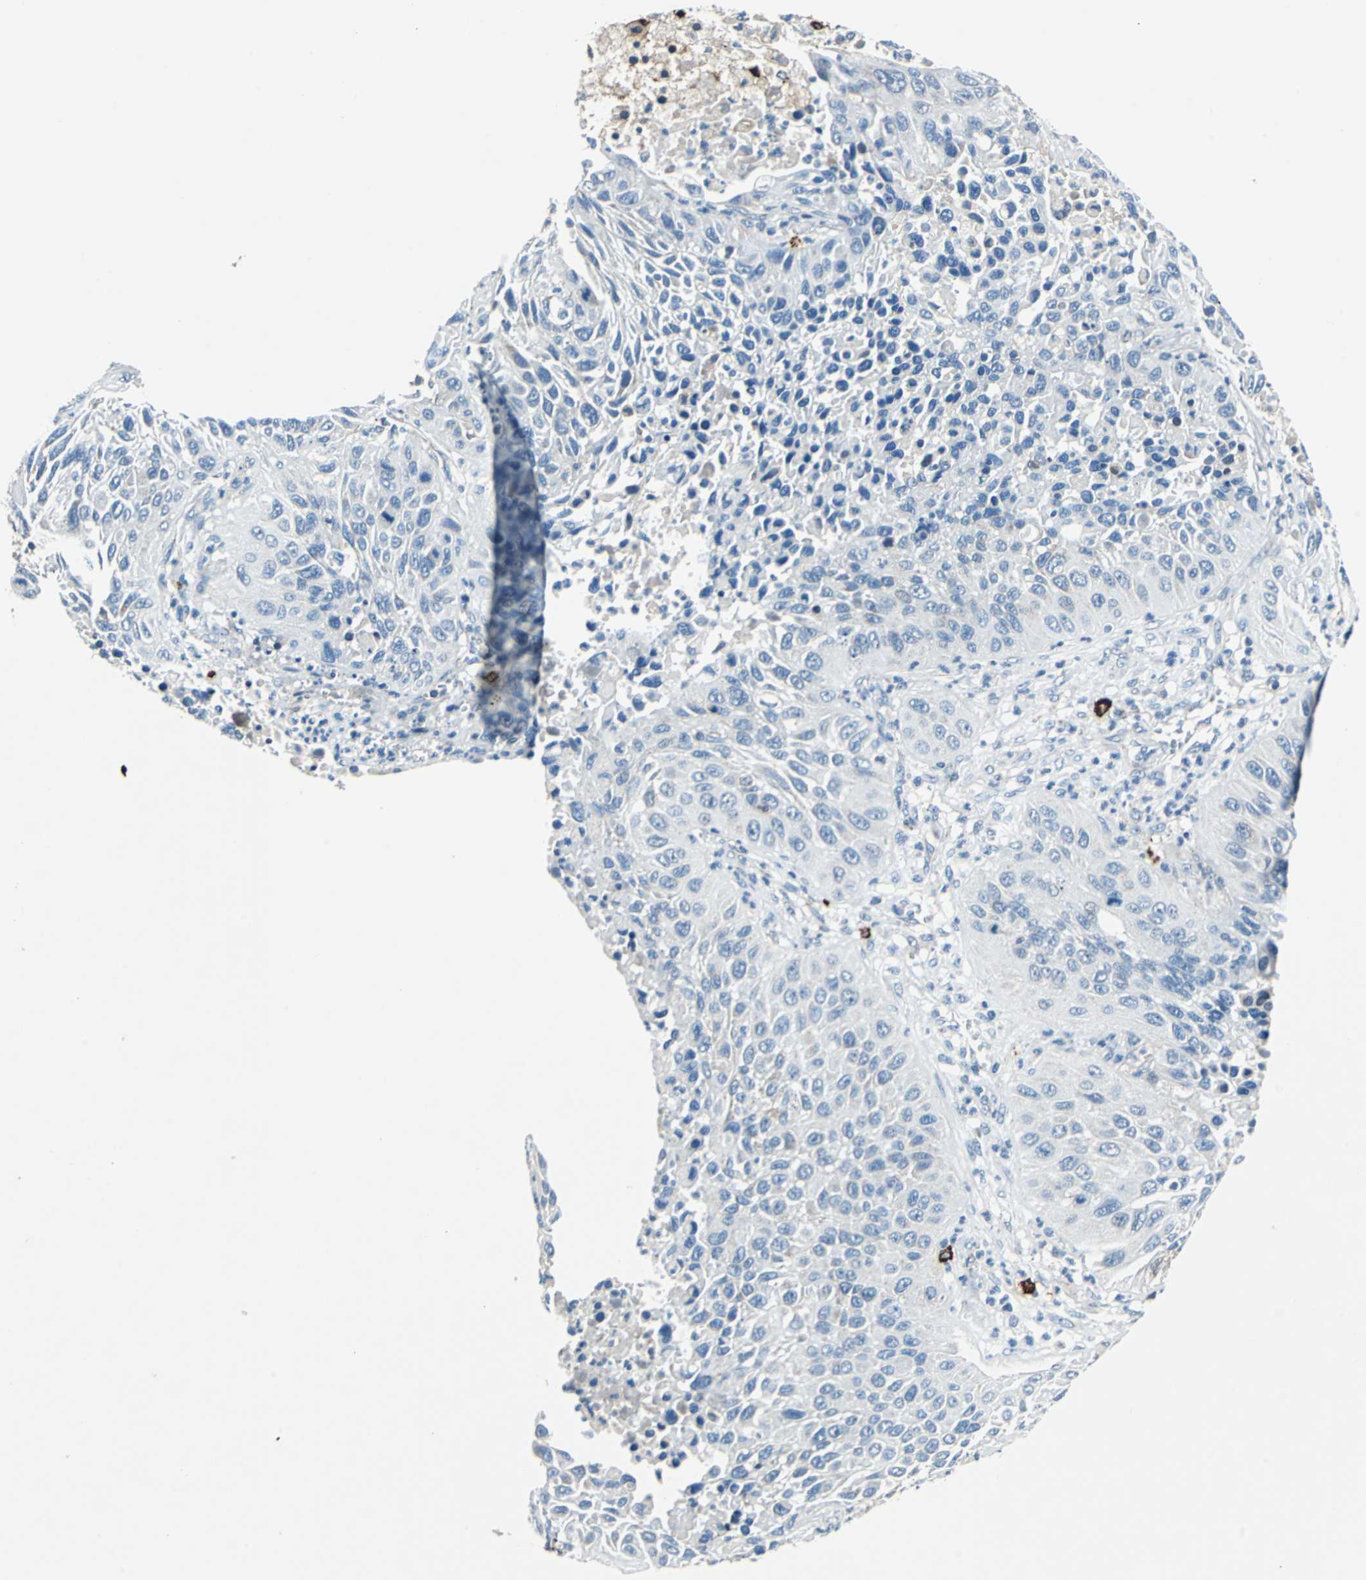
{"staining": {"intensity": "negative", "quantity": "none", "location": "none"}, "tissue": "lung cancer", "cell_type": "Tumor cells", "image_type": "cancer", "snomed": [{"axis": "morphology", "description": "Squamous cell carcinoma, NOS"}, {"axis": "topography", "description": "Lung"}], "caption": "A histopathology image of human lung cancer (squamous cell carcinoma) is negative for staining in tumor cells.", "gene": "SLC19A2", "patient": {"sex": "female", "age": 76}}